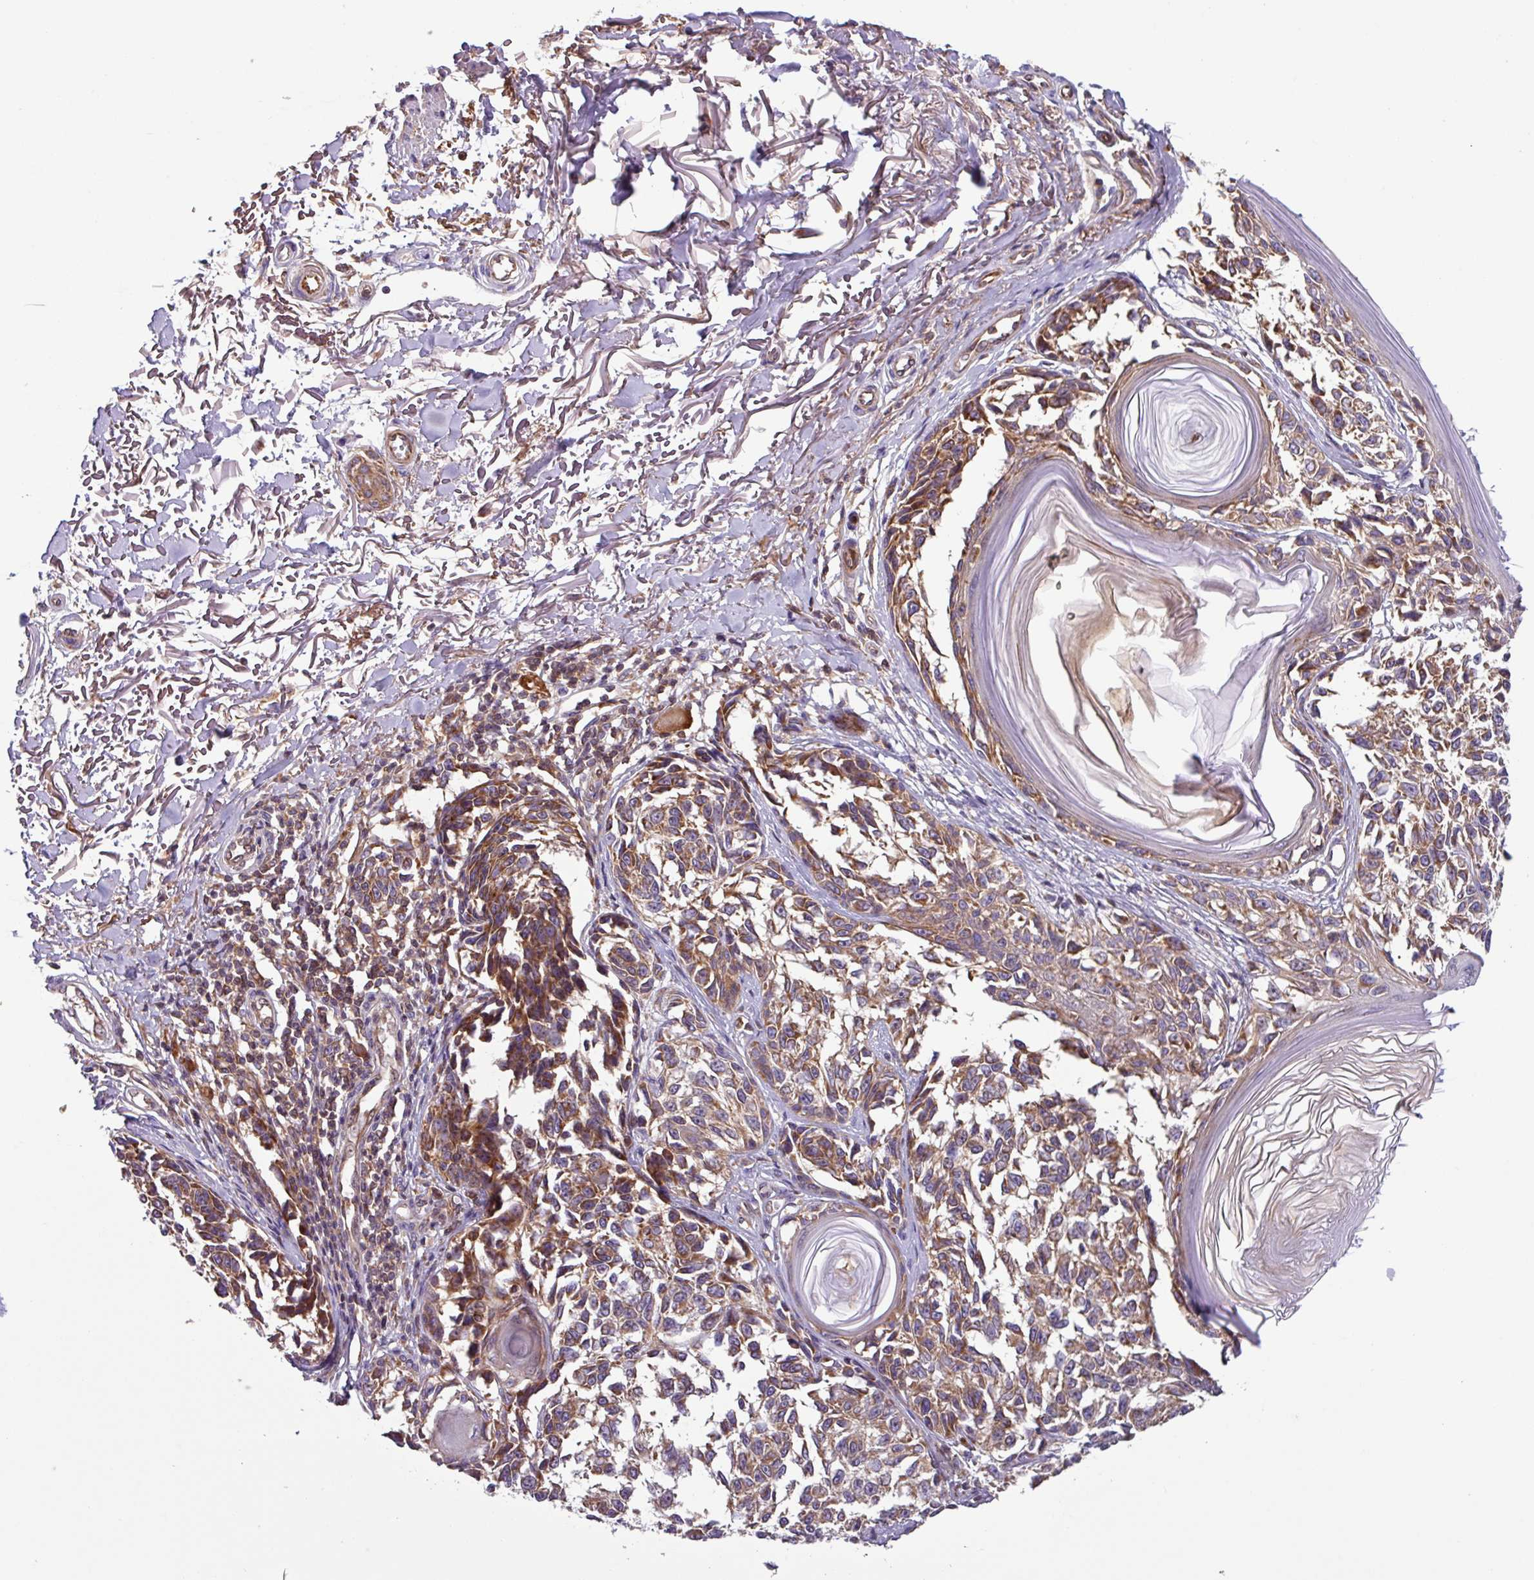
{"staining": {"intensity": "moderate", "quantity": ">75%", "location": "cytoplasmic/membranous"}, "tissue": "melanoma", "cell_type": "Tumor cells", "image_type": "cancer", "snomed": [{"axis": "morphology", "description": "Malignant melanoma, NOS"}, {"axis": "topography", "description": "Skin"}], "caption": "Immunohistochemistry staining of melanoma, which displays medium levels of moderate cytoplasmic/membranous positivity in approximately >75% of tumor cells indicating moderate cytoplasmic/membranous protein positivity. The staining was performed using DAB (brown) for protein detection and nuclei were counterstained in hematoxylin (blue).", "gene": "PLEKHD1", "patient": {"sex": "male", "age": 73}}